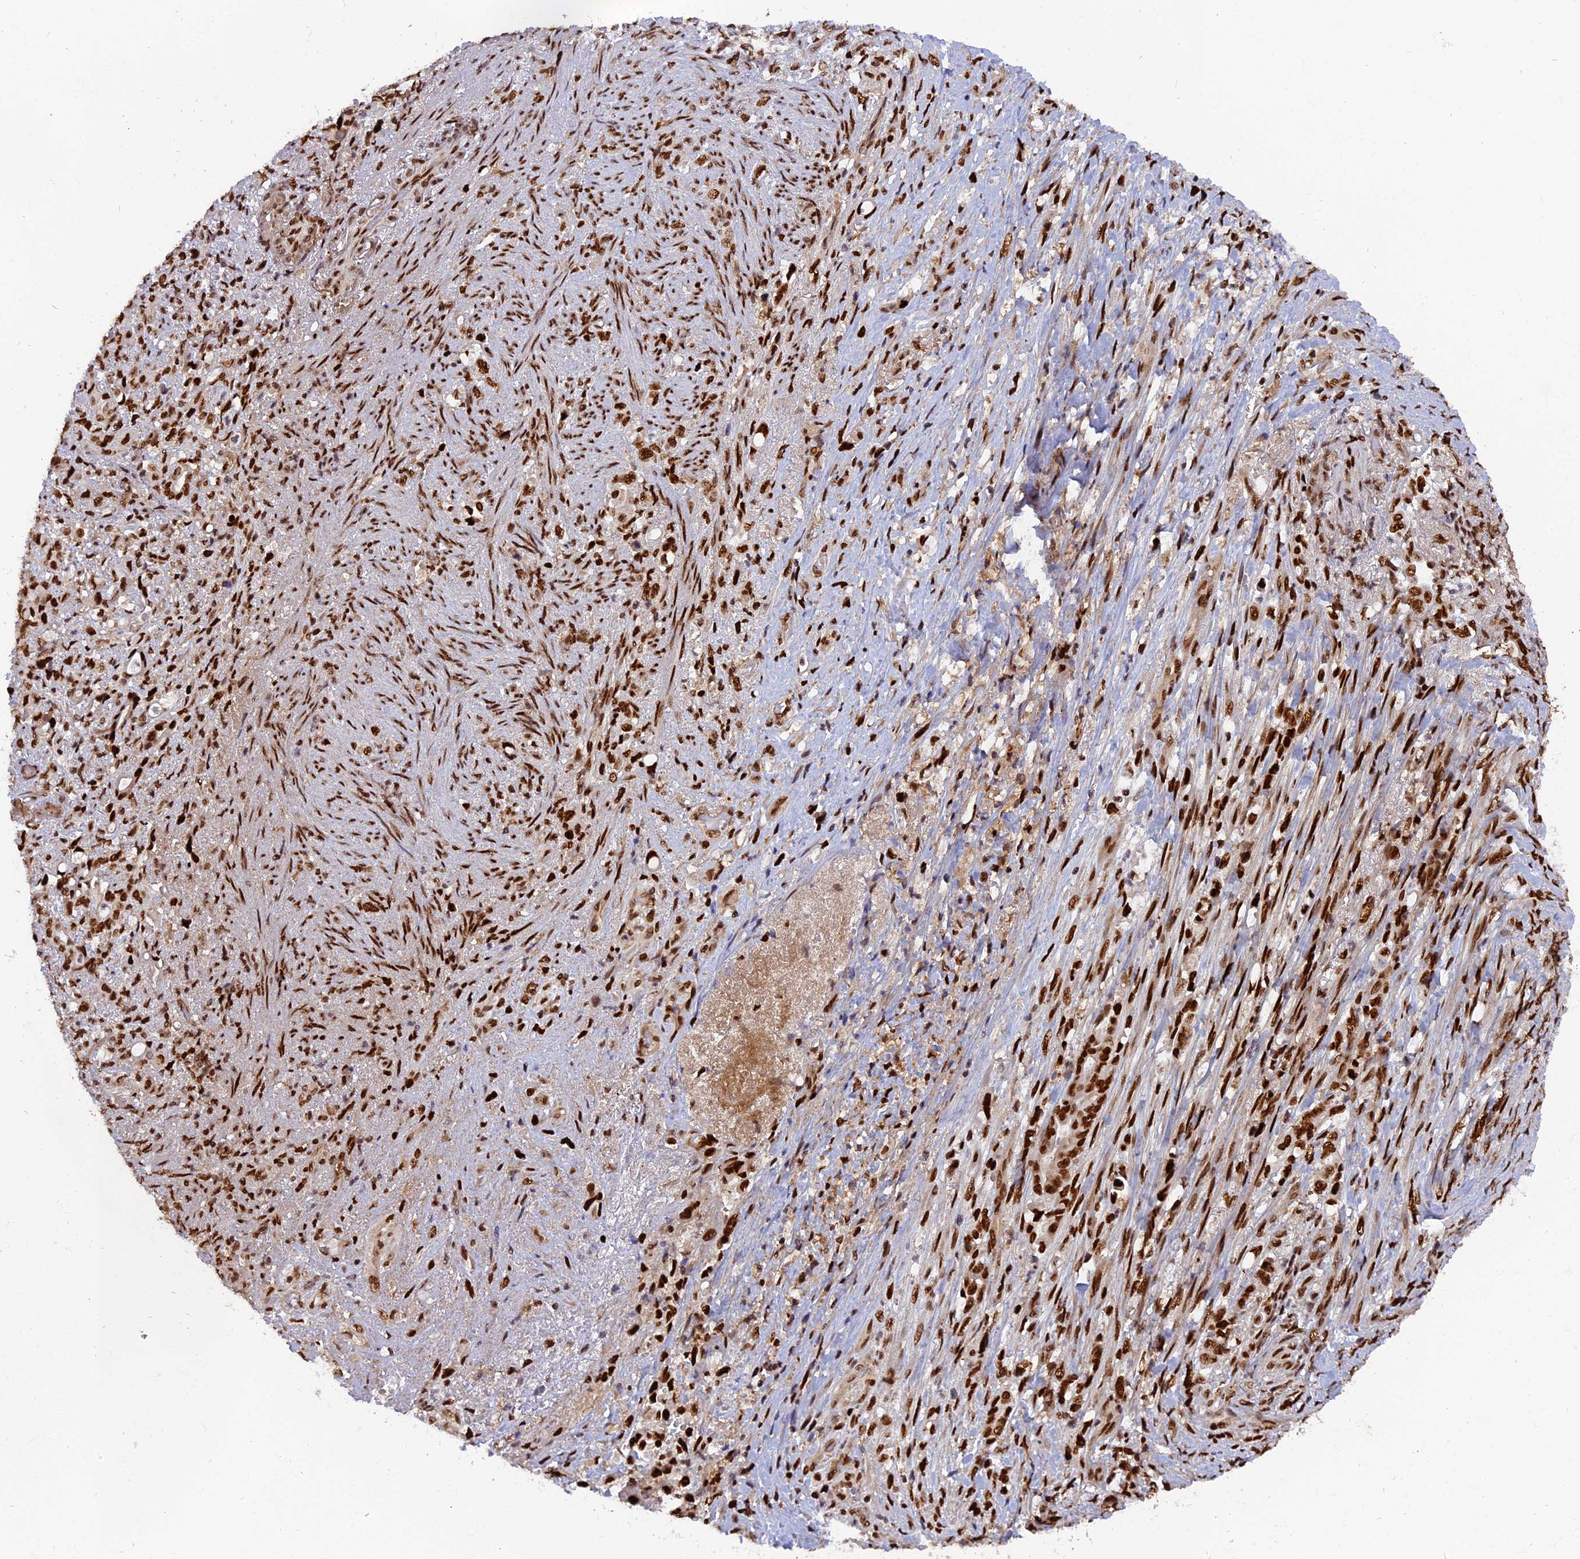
{"staining": {"intensity": "strong", "quantity": ">75%", "location": "nuclear"}, "tissue": "stomach cancer", "cell_type": "Tumor cells", "image_type": "cancer", "snomed": [{"axis": "morphology", "description": "Normal tissue, NOS"}, {"axis": "morphology", "description": "Adenocarcinoma, NOS"}, {"axis": "topography", "description": "Stomach"}], "caption": "This is a histology image of immunohistochemistry (IHC) staining of adenocarcinoma (stomach), which shows strong expression in the nuclear of tumor cells.", "gene": "RAMAC", "patient": {"sex": "female", "age": 79}}